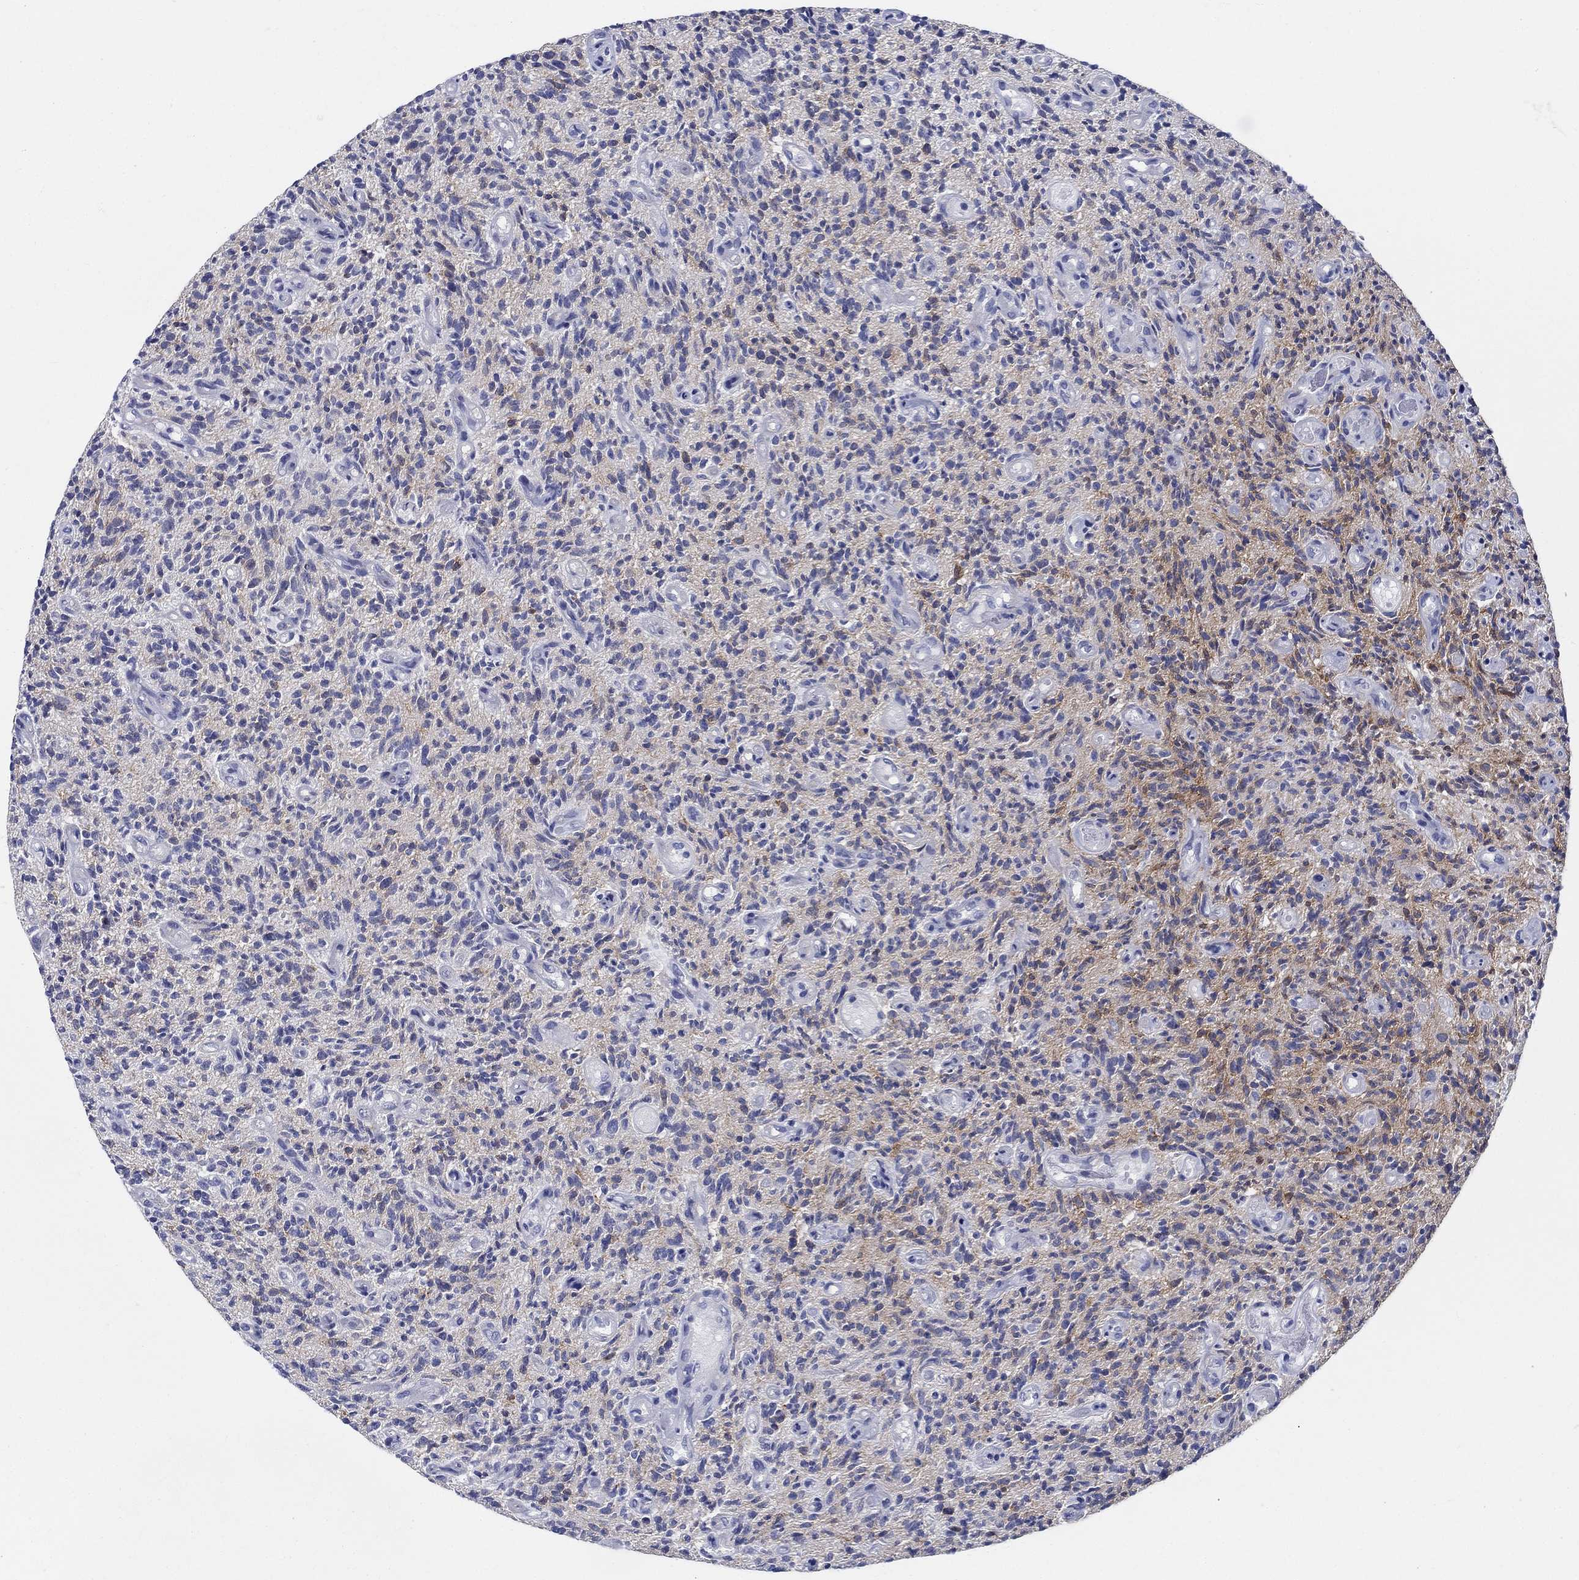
{"staining": {"intensity": "negative", "quantity": "none", "location": "none"}, "tissue": "glioma", "cell_type": "Tumor cells", "image_type": "cancer", "snomed": [{"axis": "morphology", "description": "Glioma, malignant, High grade"}, {"axis": "topography", "description": "Brain"}], "caption": "Tumor cells are negative for protein expression in human malignant glioma (high-grade).", "gene": "RAP1GAP", "patient": {"sex": "male", "age": 64}}